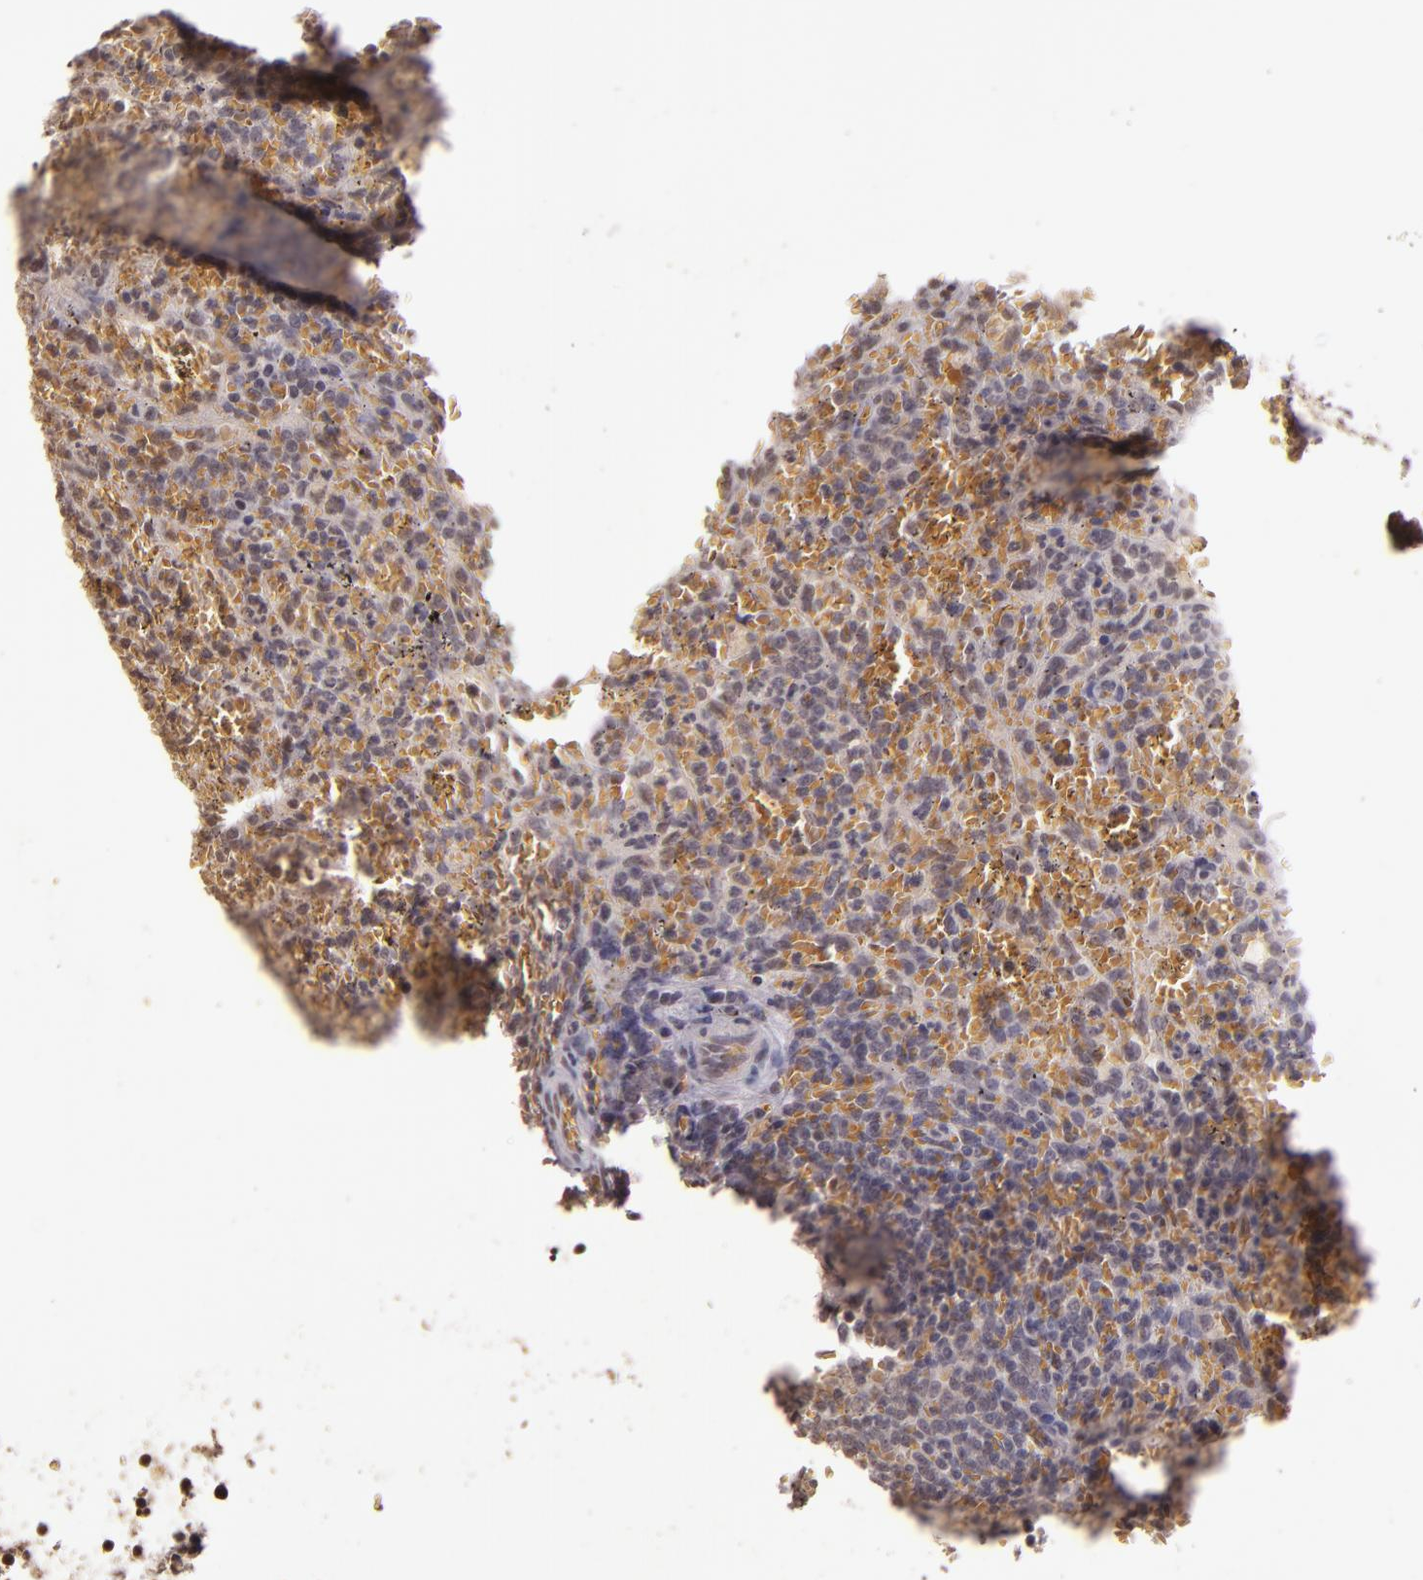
{"staining": {"intensity": "weak", "quantity": "25%-75%", "location": "cytoplasmic/membranous,nuclear"}, "tissue": "lymphoma", "cell_type": "Tumor cells", "image_type": "cancer", "snomed": [{"axis": "morphology", "description": "Malignant lymphoma, non-Hodgkin's type, Low grade"}, {"axis": "topography", "description": "Spleen"}], "caption": "Immunohistochemistry (IHC) photomicrograph of human malignant lymphoma, non-Hodgkin's type (low-grade) stained for a protein (brown), which reveals low levels of weak cytoplasmic/membranous and nuclear expression in approximately 25%-75% of tumor cells.", "gene": "CUL1", "patient": {"sex": "female", "age": 64}}